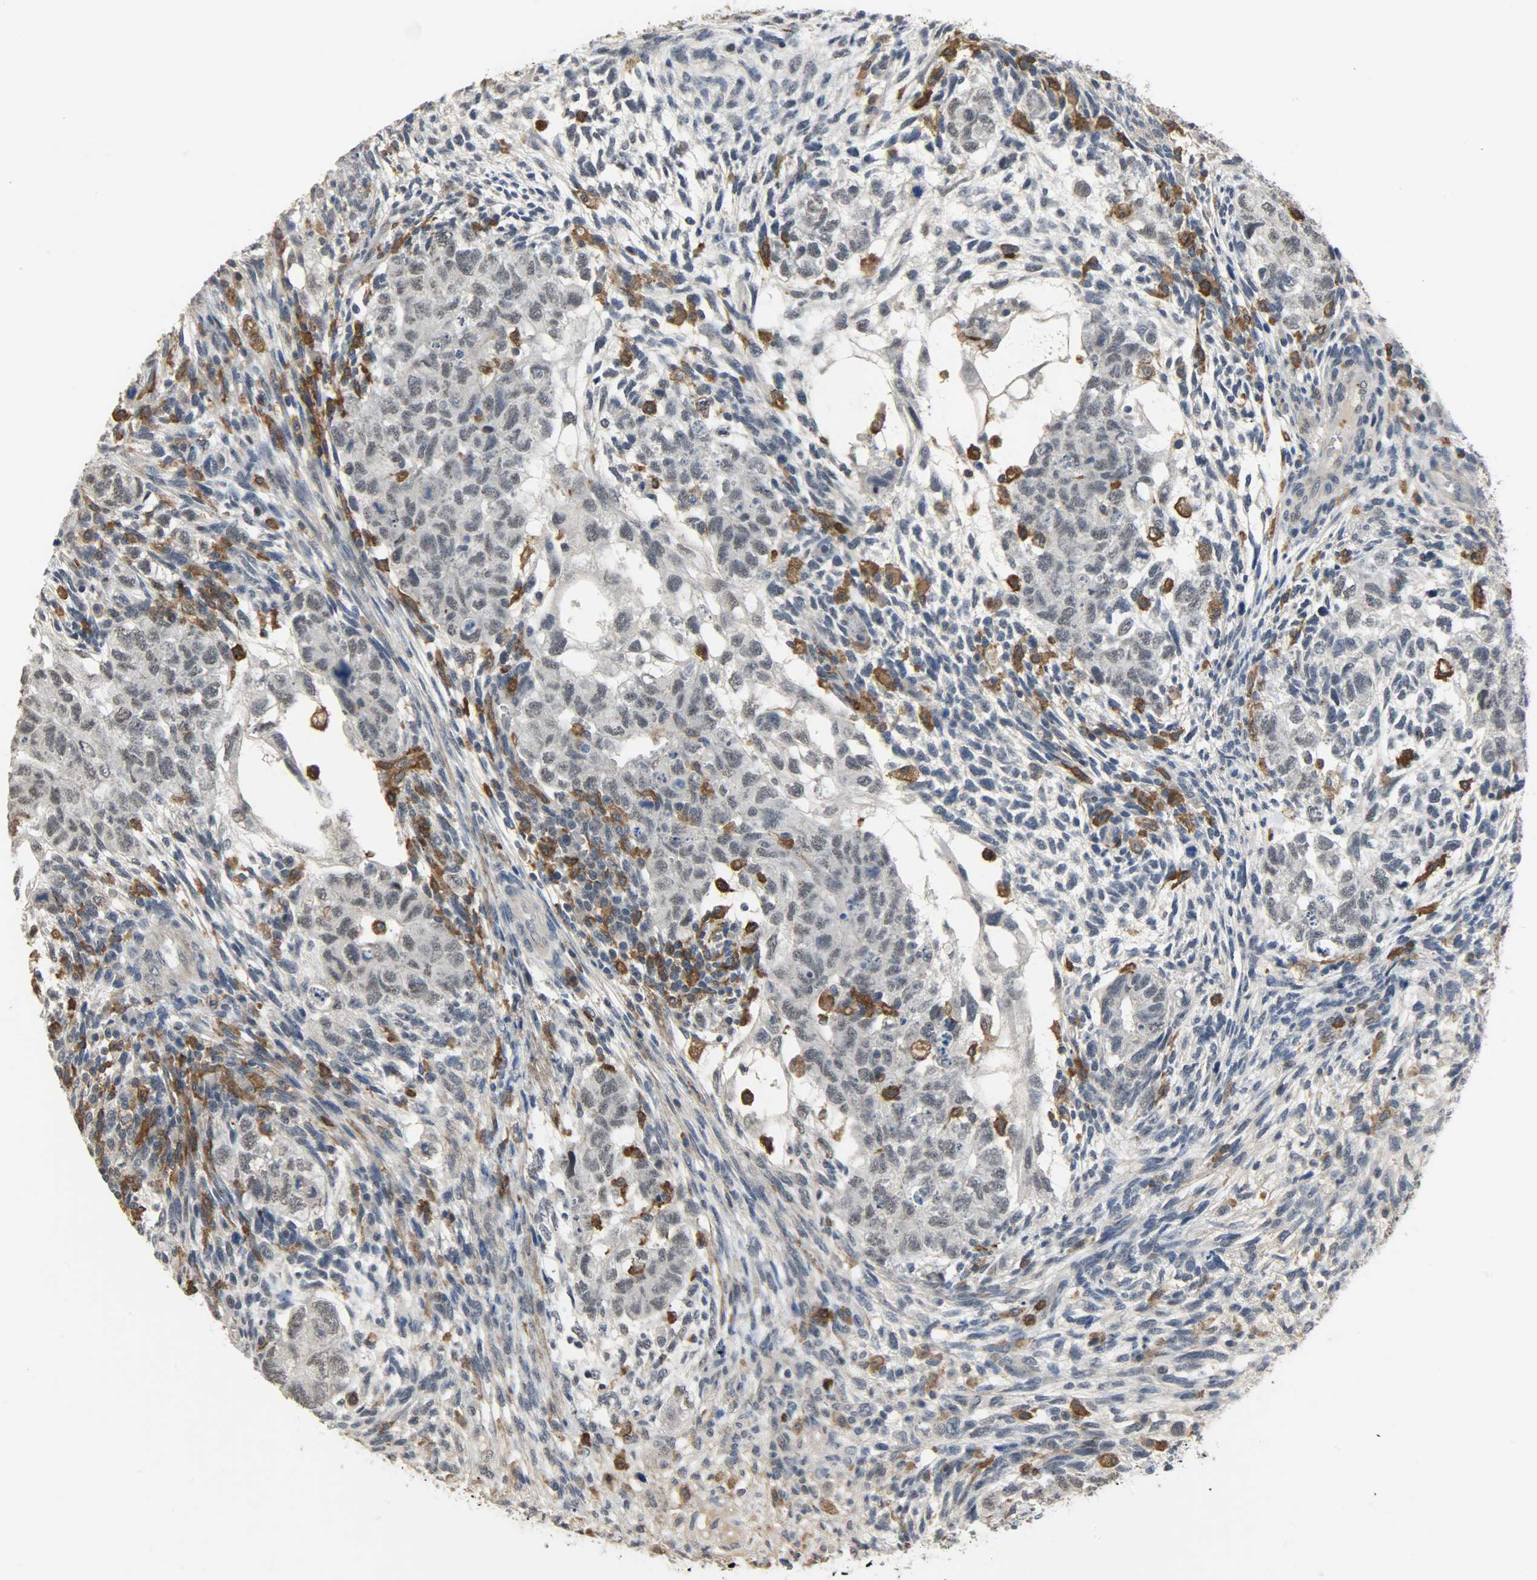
{"staining": {"intensity": "negative", "quantity": "none", "location": "none"}, "tissue": "testis cancer", "cell_type": "Tumor cells", "image_type": "cancer", "snomed": [{"axis": "morphology", "description": "Normal tissue, NOS"}, {"axis": "morphology", "description": "Carcinoma, Embryonal, NOS"}, {"axis": "topography", "description": "Testis"}], "caption": "A photomicrograph of testis cancer stained for a protein shows no brown staining in tumor cells.", "gene": "SKAP2", "patient": {"sex": "male", "age": 36}}